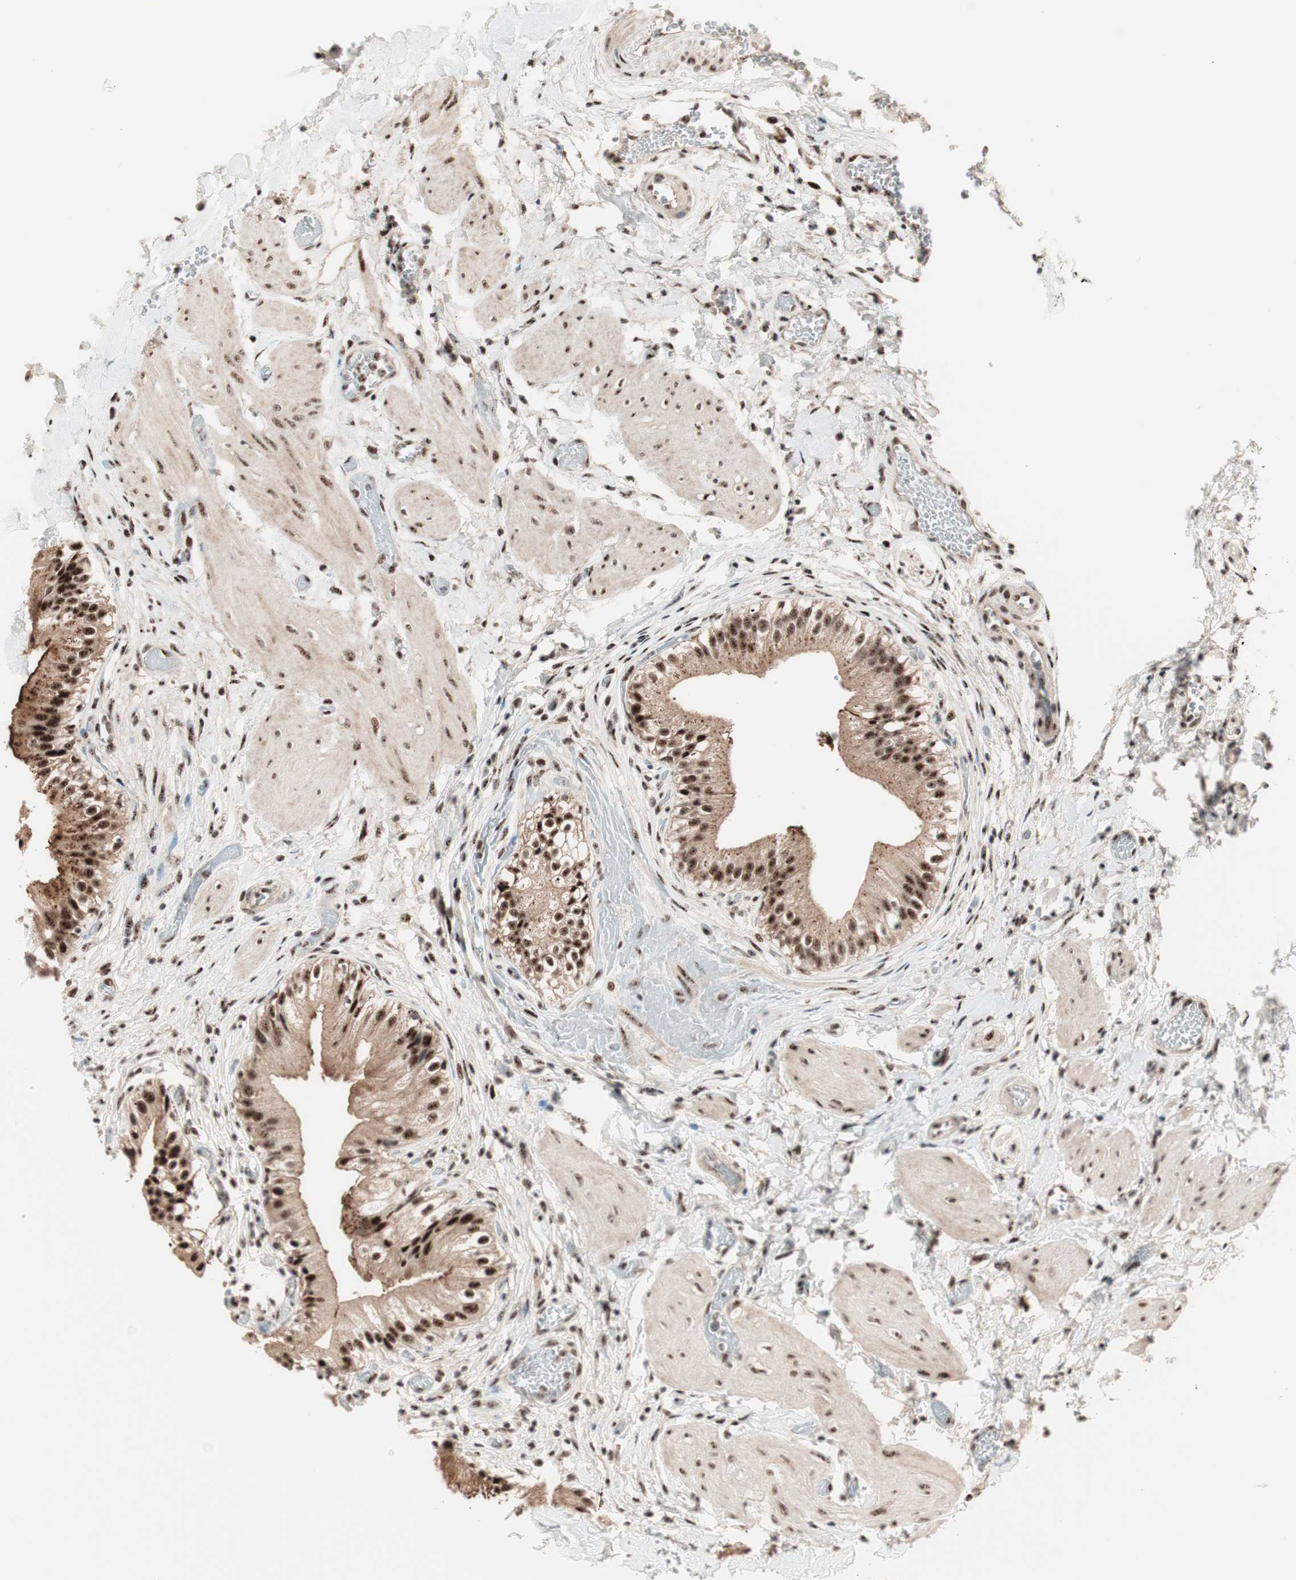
{"staining": {"intensity": "strong", "quantity": ">75%", "location": "cytoplasmic/membranous,nuclear"}, "tissue": "gallbladder", "cell_type": "Glandular cells", "image_type": "normal", "snomed": [{"axis": "morphology", "description": "Normal tissue, NOS"}, {"axis": "topography", "description": "Gallbladder"}], "caption": "An IHC photomicrograph of unremarkable tissue is shown. Protein staining in brown shows strong cytoplasmic/membranous,nuclear positivity in gallbladder within glandular cells. (DAB (3,3'-diaminobenzidine) = brown stain, brightfield microscopy at high magnification).", "gene": "NR5A2", "patient": {"sex": "male", "age": 65}}